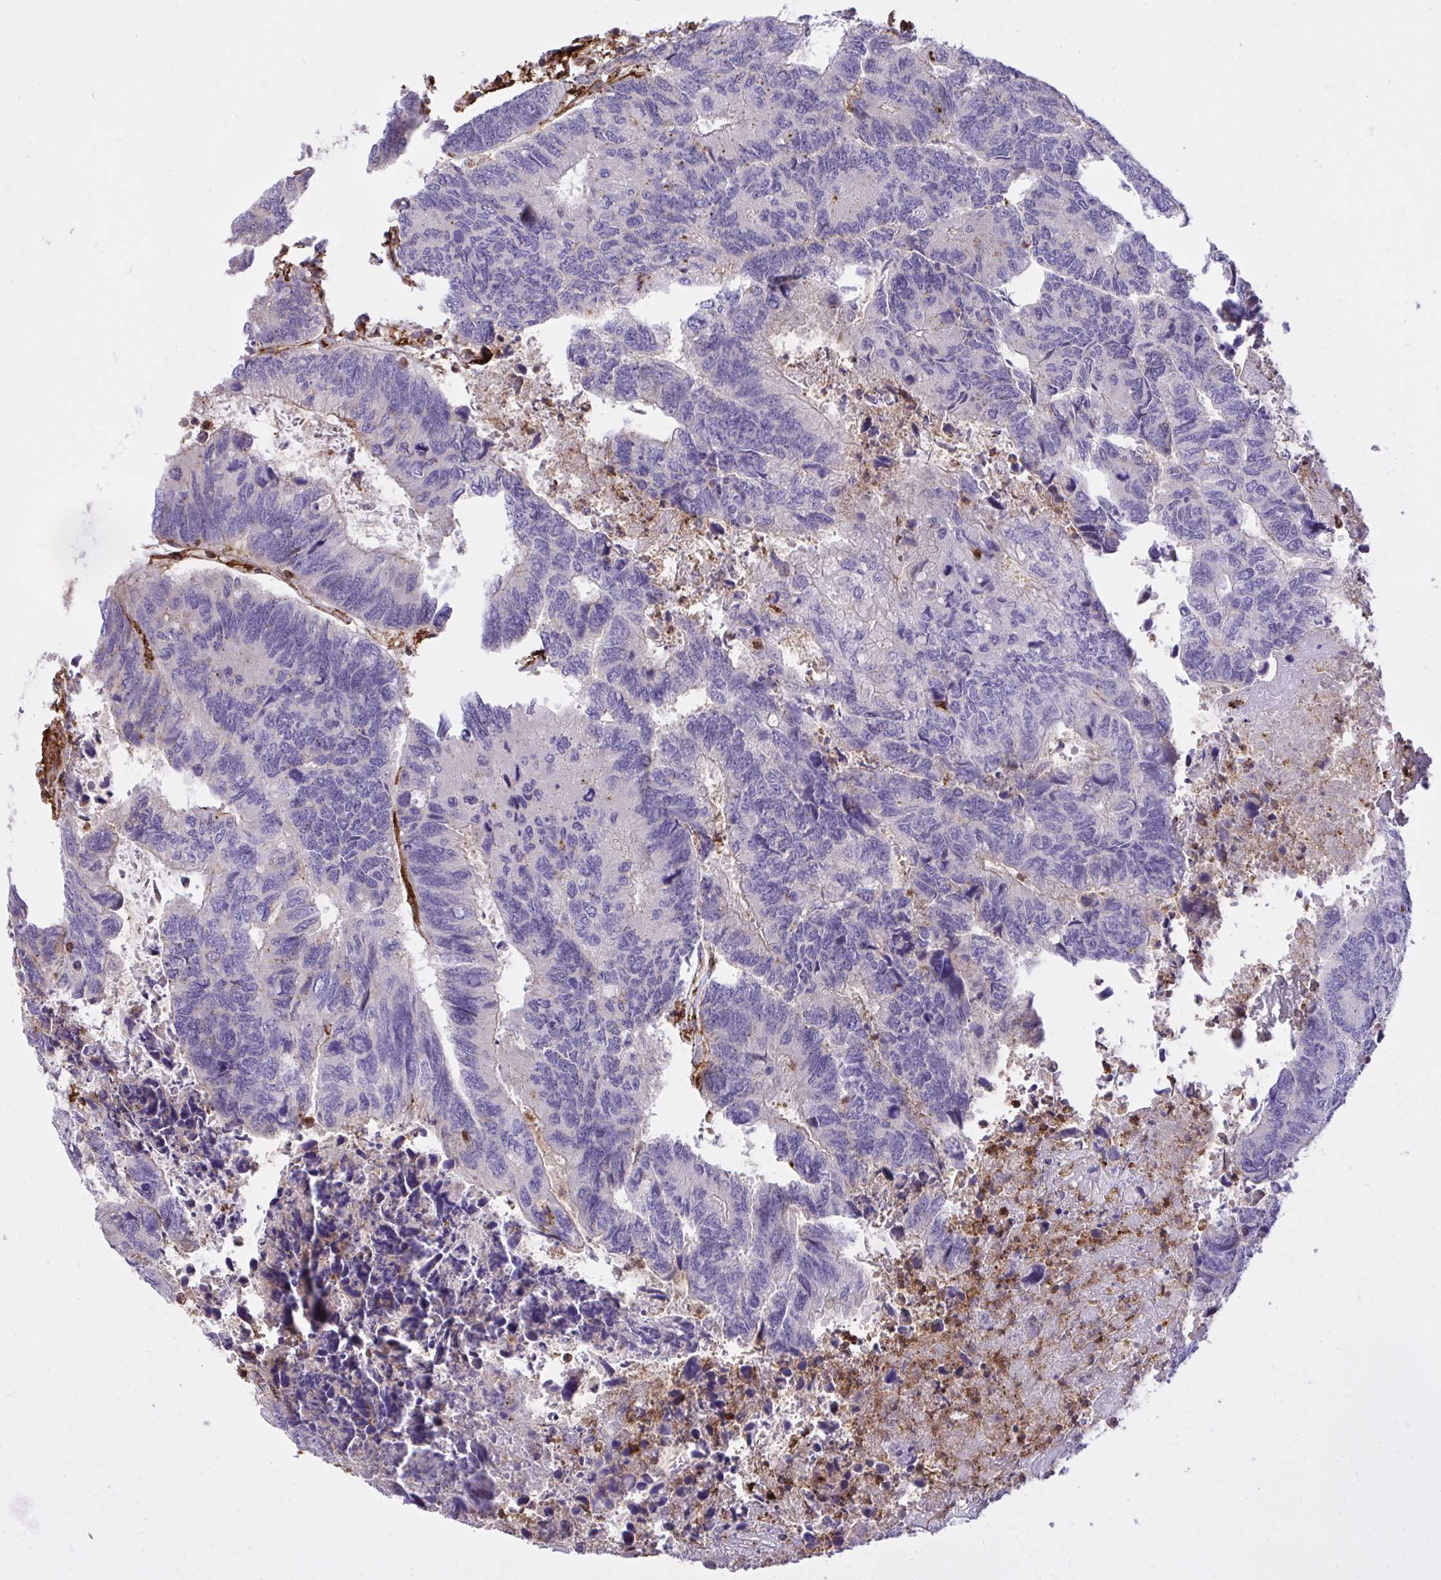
{"staining": {"intensity": "negative", "quantity": "none", "location": "none"}, "tissue": "colorectal cancer", "cell_type": "Tumor cells", "image_type": "cancer", "snomed": [{"axis": "morphology", "description": "Adenocarcinoma, NOS"}, {"axis": "topography", "description": "Colon"}], "caption": "DAB (3,3'-diaminobenzidine) immunohistochemical staining of colorectal cancer demonstrates no significant positivity in tumor cells. (Stains: DAB (3,3'-diaminobenzidine) immunohistochemistry (IHC) with hematoxylin counter stain, Microscopy: brightfield microscopy at high magnification).", "gene": "ERI1", "patient": {"sex": "female", "age": 67}}